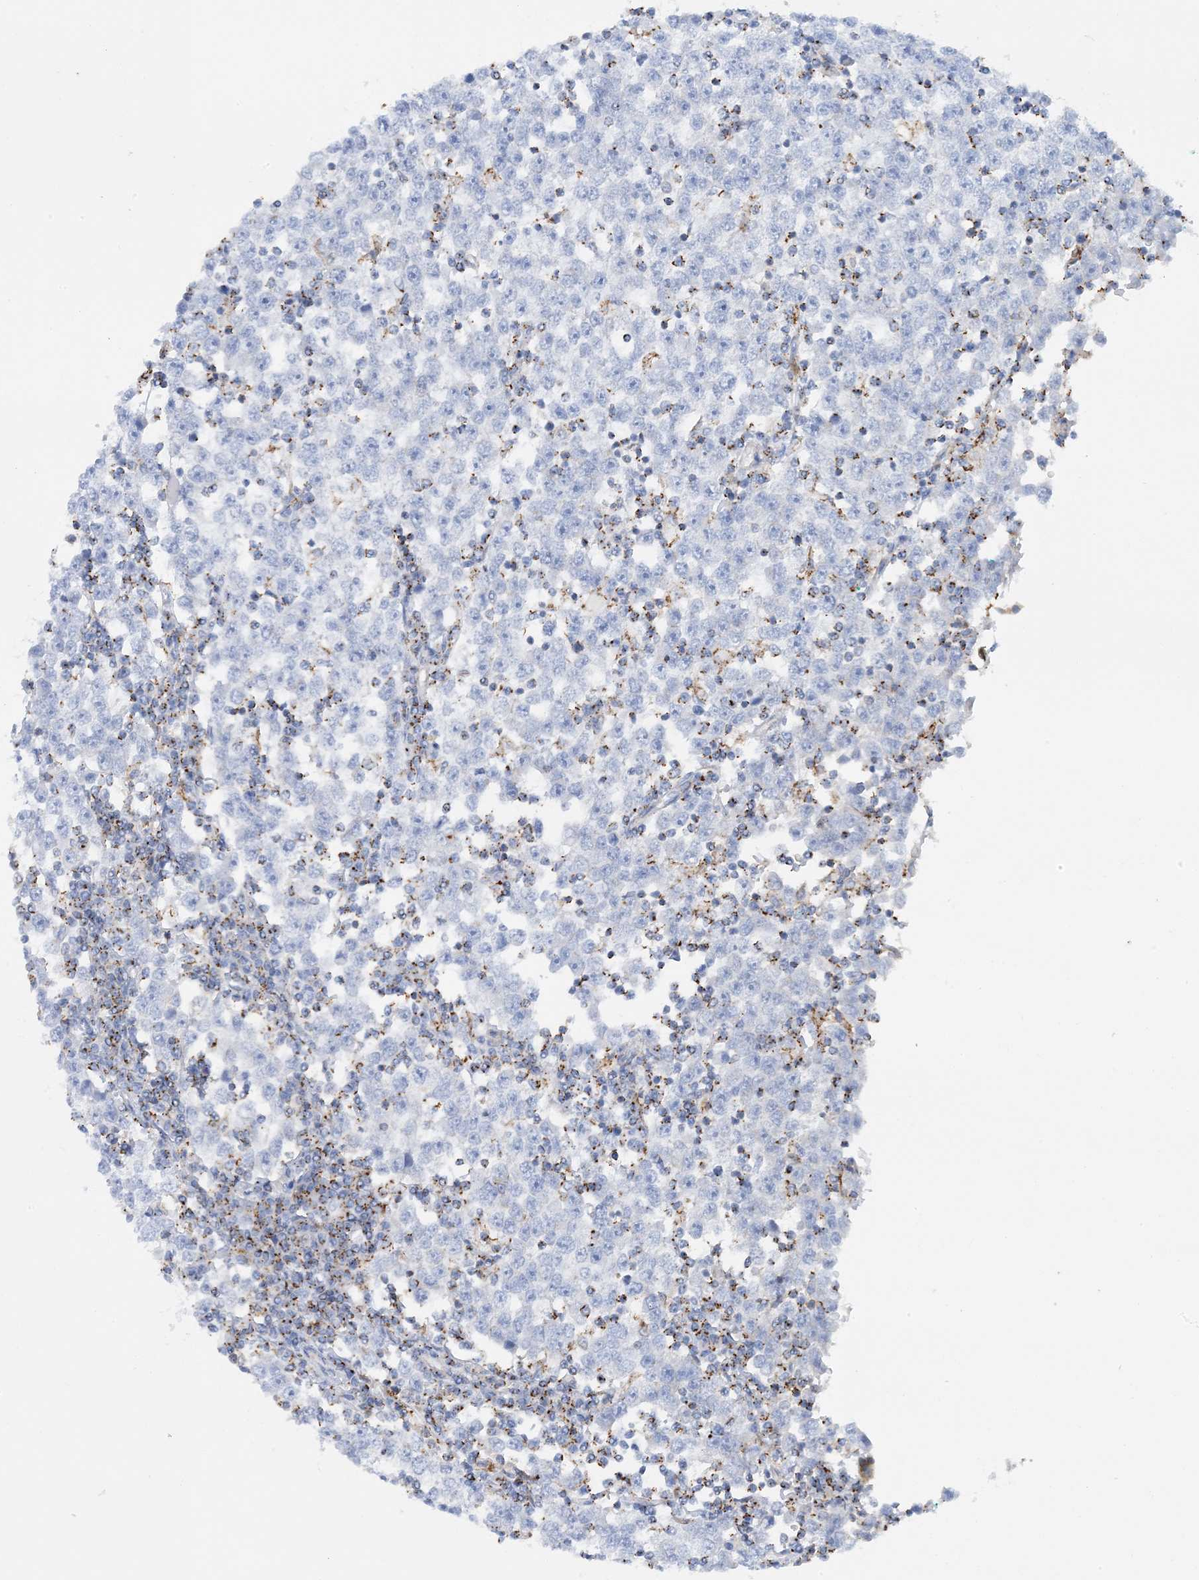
{"staining": {"intensity": "negative", "quantity": "none", "location": "none"}, "tissue": "testis cancer", "cell_type": "Tumor cells", "image_type": "cancer", "snomed": [{"axis": "morphology", "description": "Seminoma, NOS"}, {"axis": "topography", "description": "Testis"}], "caption": "Tumor cells show no significant protein expression in testis cancer.", "gene": "CALHM5", "patient": {"sex": "male", "age": 65}}